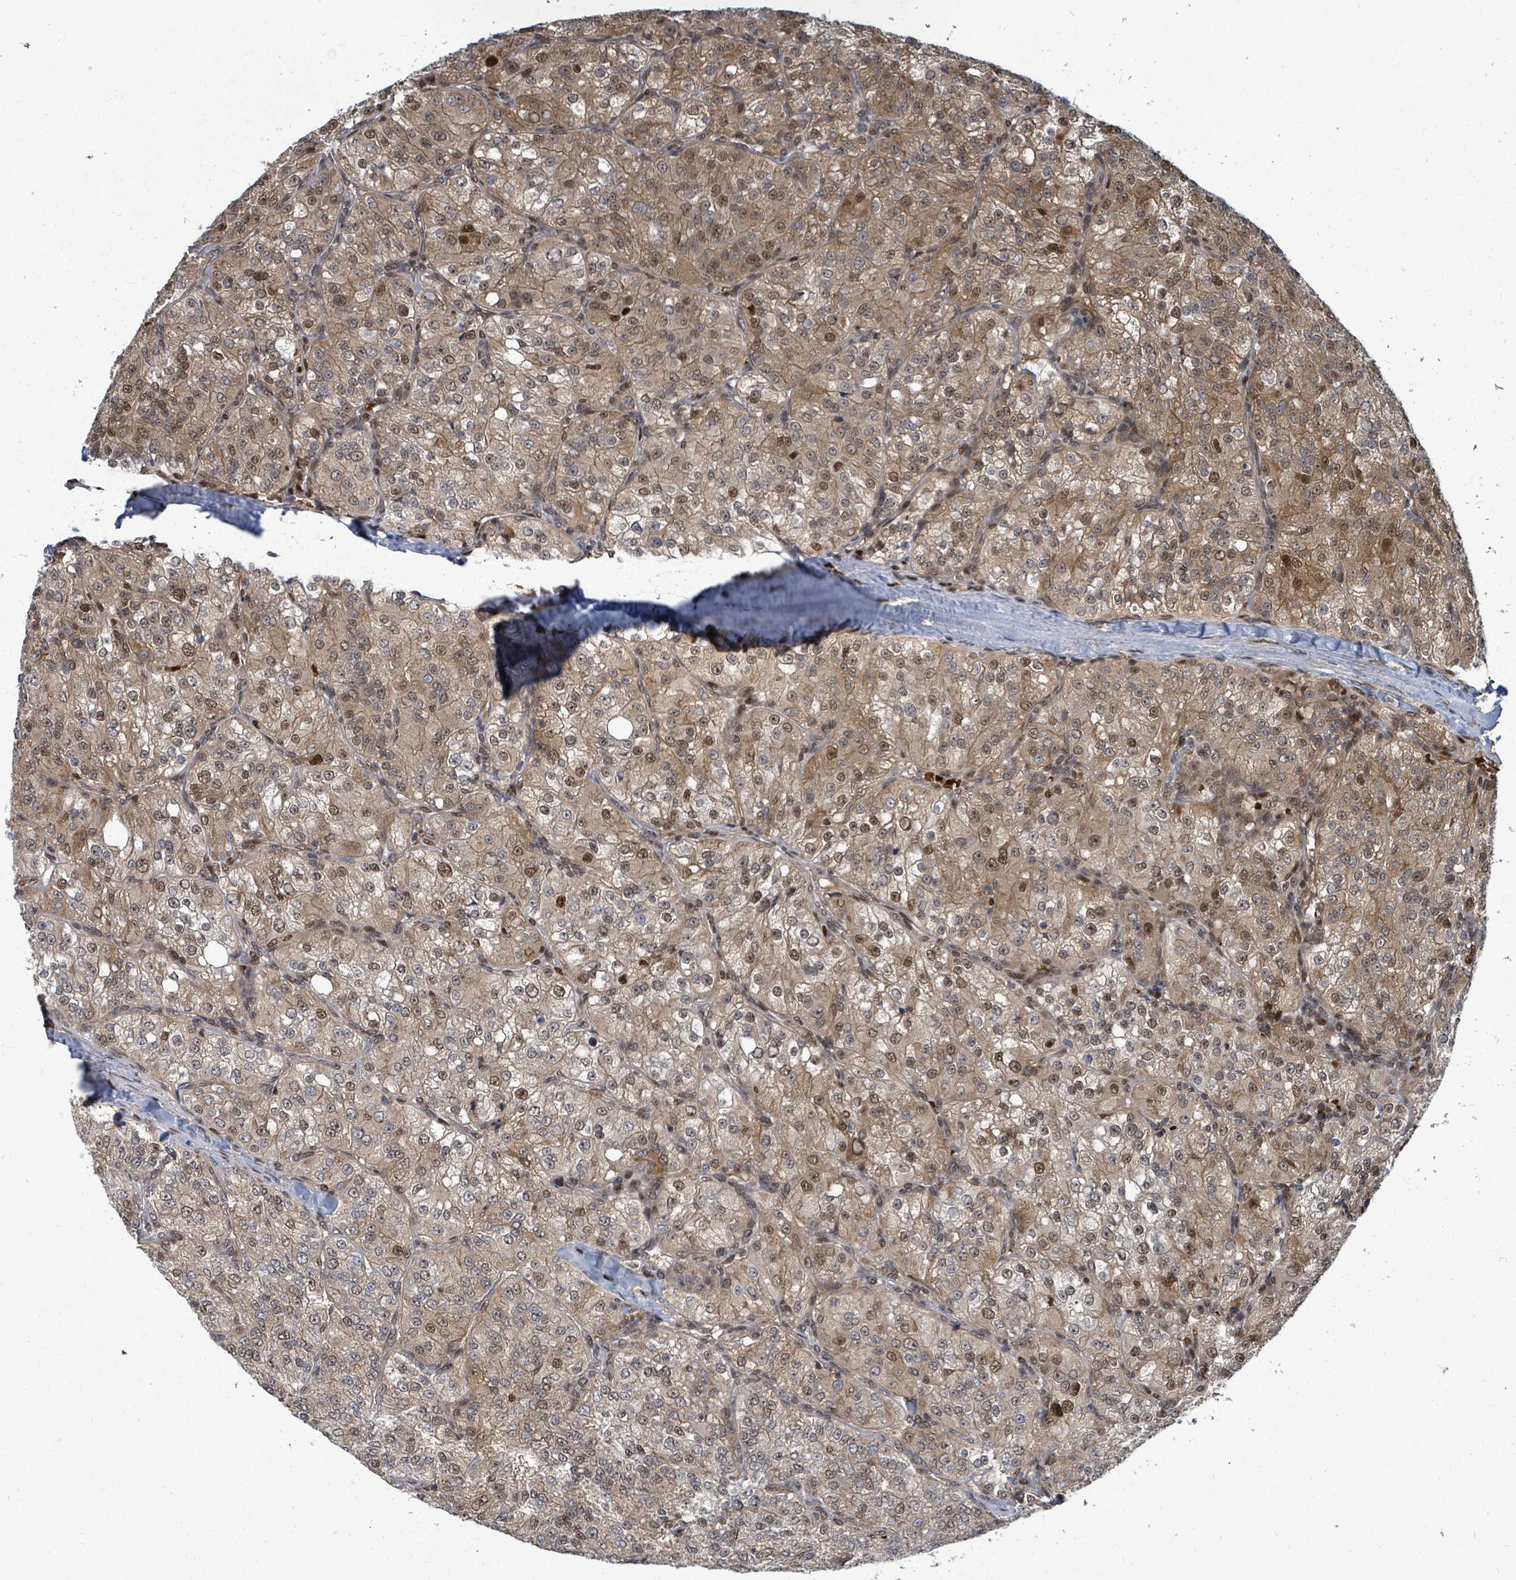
{"staining": {"intensity": "moderate", "quantity": ">75%", "location": "cytoplasmic/membranous,nuclear"}, "tissue": "renal cancer", "cell_type": "Tumor cells", "image_type": "cancer", "snomed": [{"axis": "morphology", "description": "Adenocarcinoma, NOS"}, {"axis": "topography", "description": "Kidney"}], "caption": "Protein staining shows moderate cytoplasmic/membranous and nuclear positivity in approximately >75% of tumor cells in adenocarcinoma (renal).", "gene": "TRDMT1", "patient": {"sex": "female", "age": 63}}